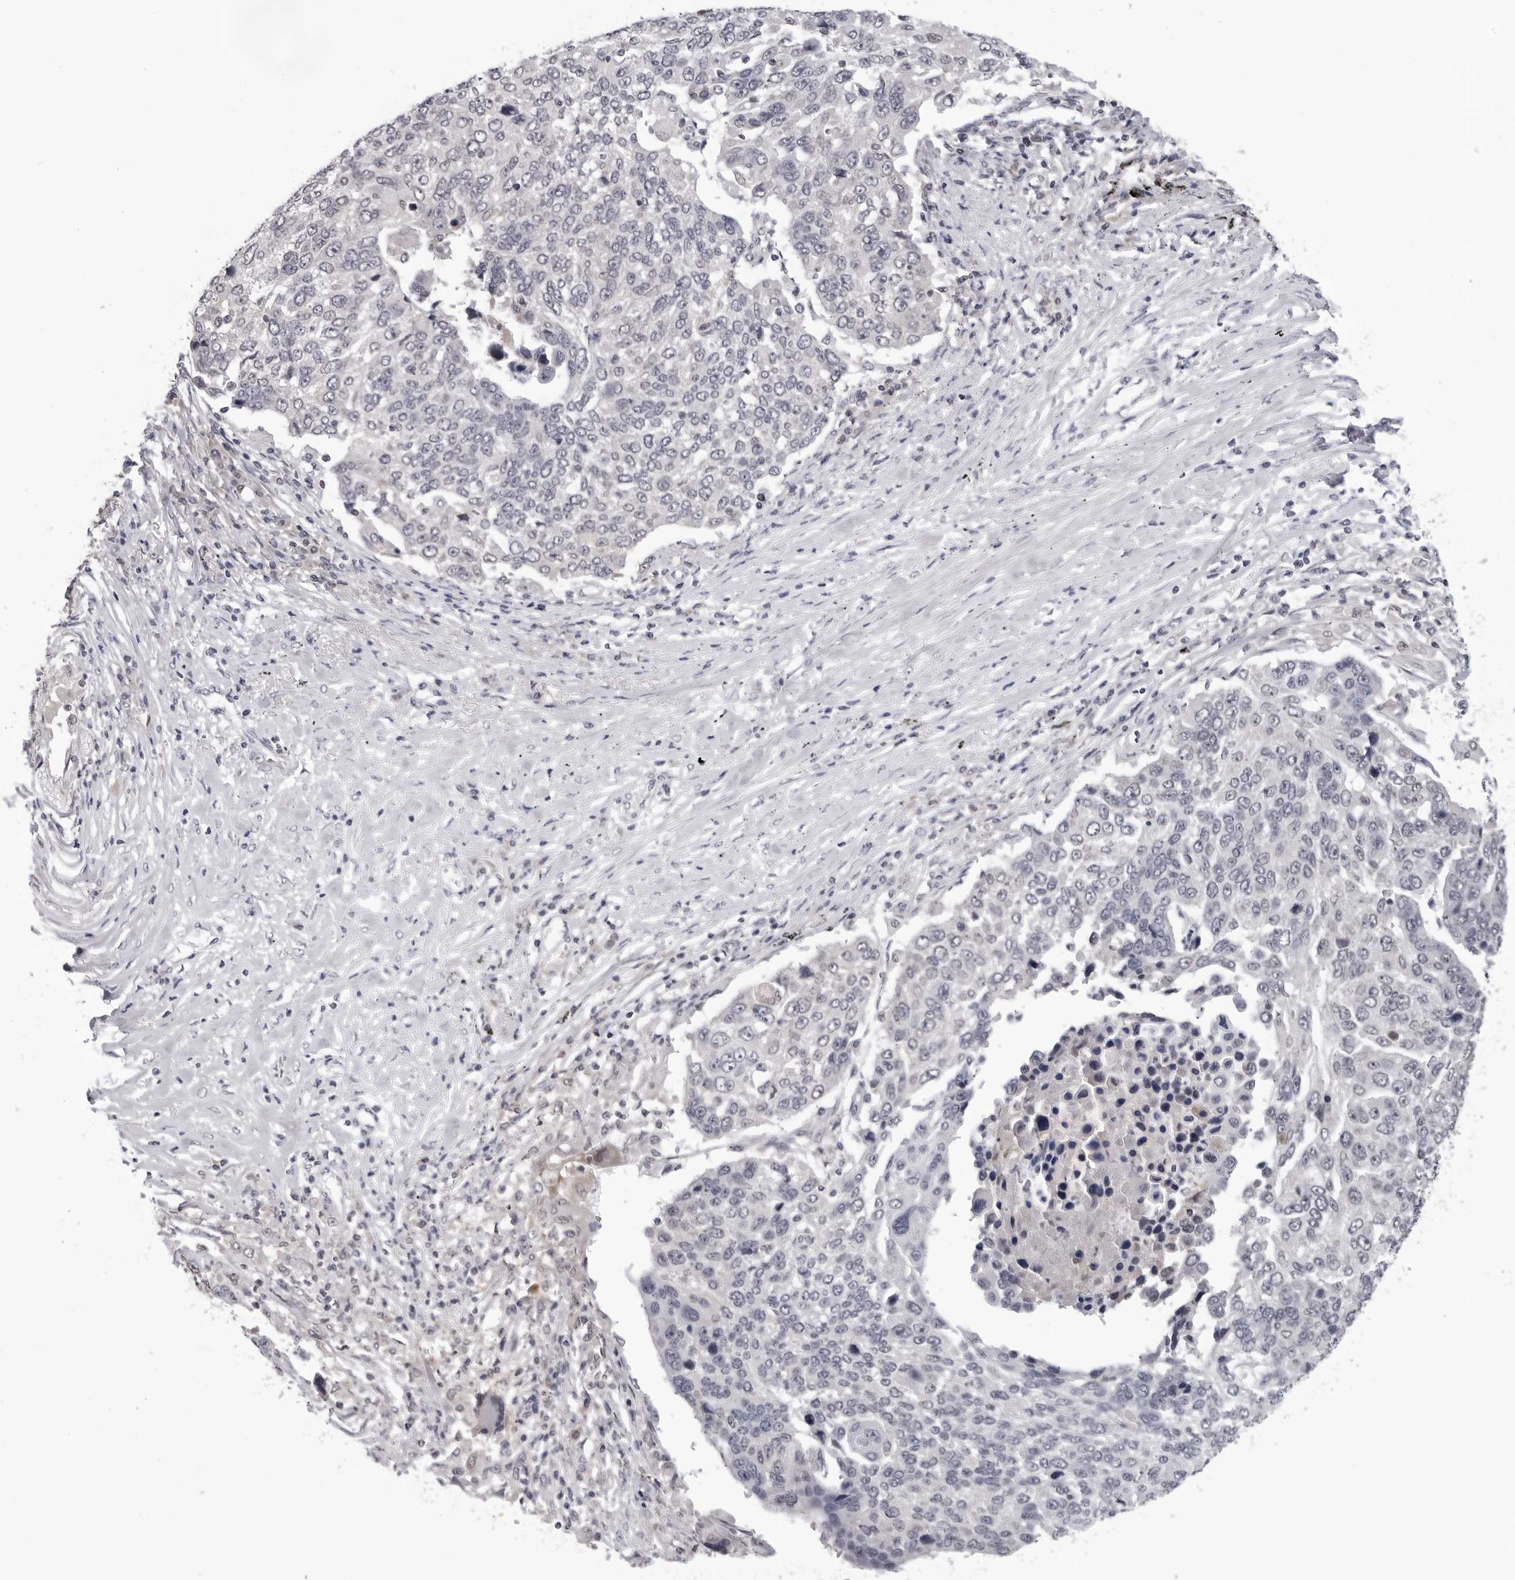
{"staining": {"intensity": "negative", "quantity": "none", "location": "none"}, "tissue": "lung cancer", "cell_type": "Tumor cells", "image_type": "cancer", "snomed": [{"axis": "morphology", "description": "Squamous cell carcinoma, NOS"}, {"axis": "topography", "description": "Lung"}], "caption": "A micrograph of human lung cancer (squamous cell carcinoma) is negative for staining in tumor cells.", "gene": "CDK20", "patient": {"sex": "male", "age": 66}}